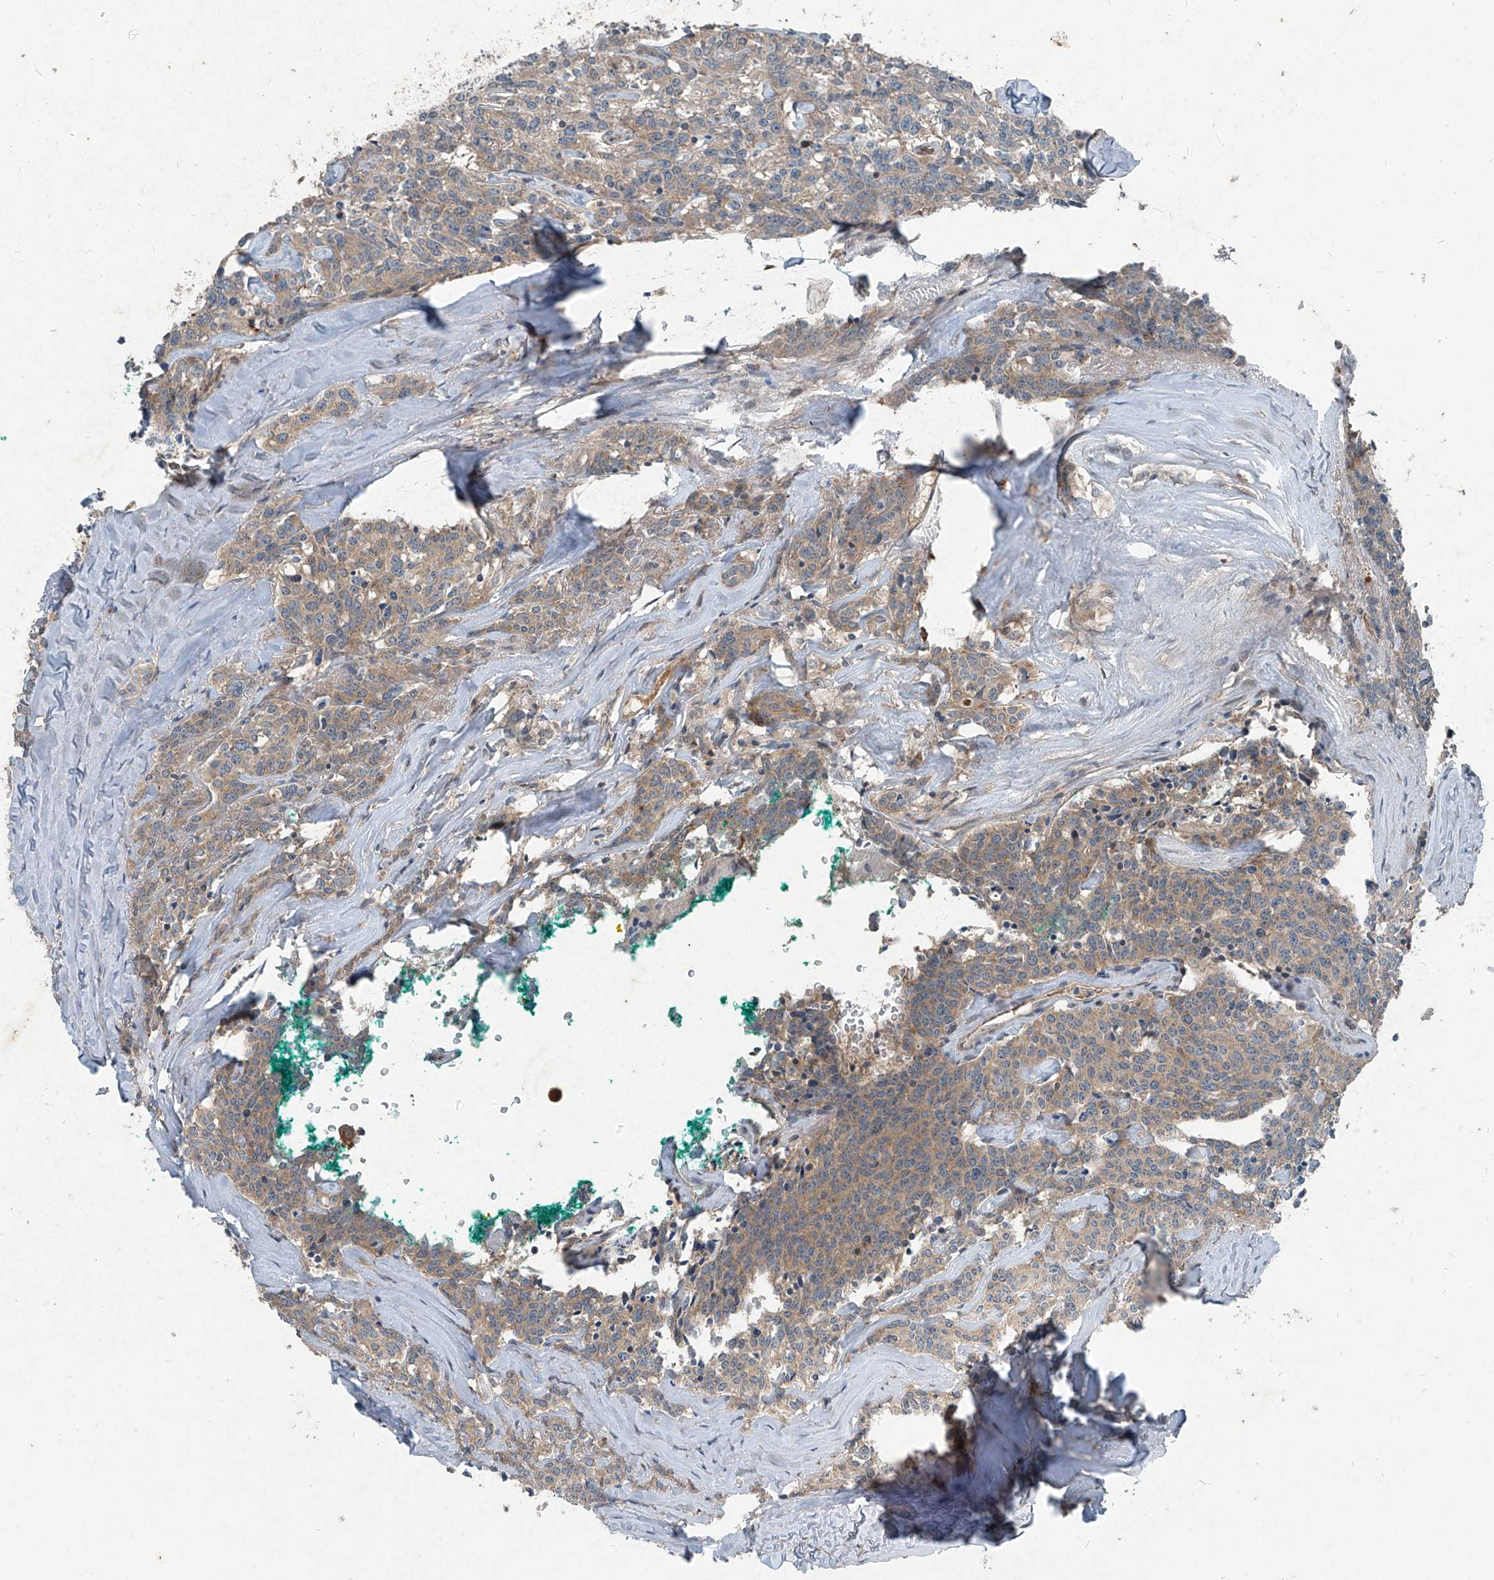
{"staining": {"intensity": "weak", "quantity": ">75%", "location": "cytoplasmic/membranous"}, "tissue": "carcinoid", "cell_type": "Tumor cells", "image_type": "cancer", "snomed": [{"axis": "morphology", "description": "Carcinoid, malignant, NOS"}, {"axis": "topography", "description": "Lung"}], "caption": "Immunohistochemistry (DAB) staining of human carcinoid (malignant) reveals weak cytoplasmic/membranous protein positivity in approximately >75% of tumor cells. Nuclei are stained in blue.", "gene": "FOXRED2", "patient": {"sex": "female", "age": 46}}